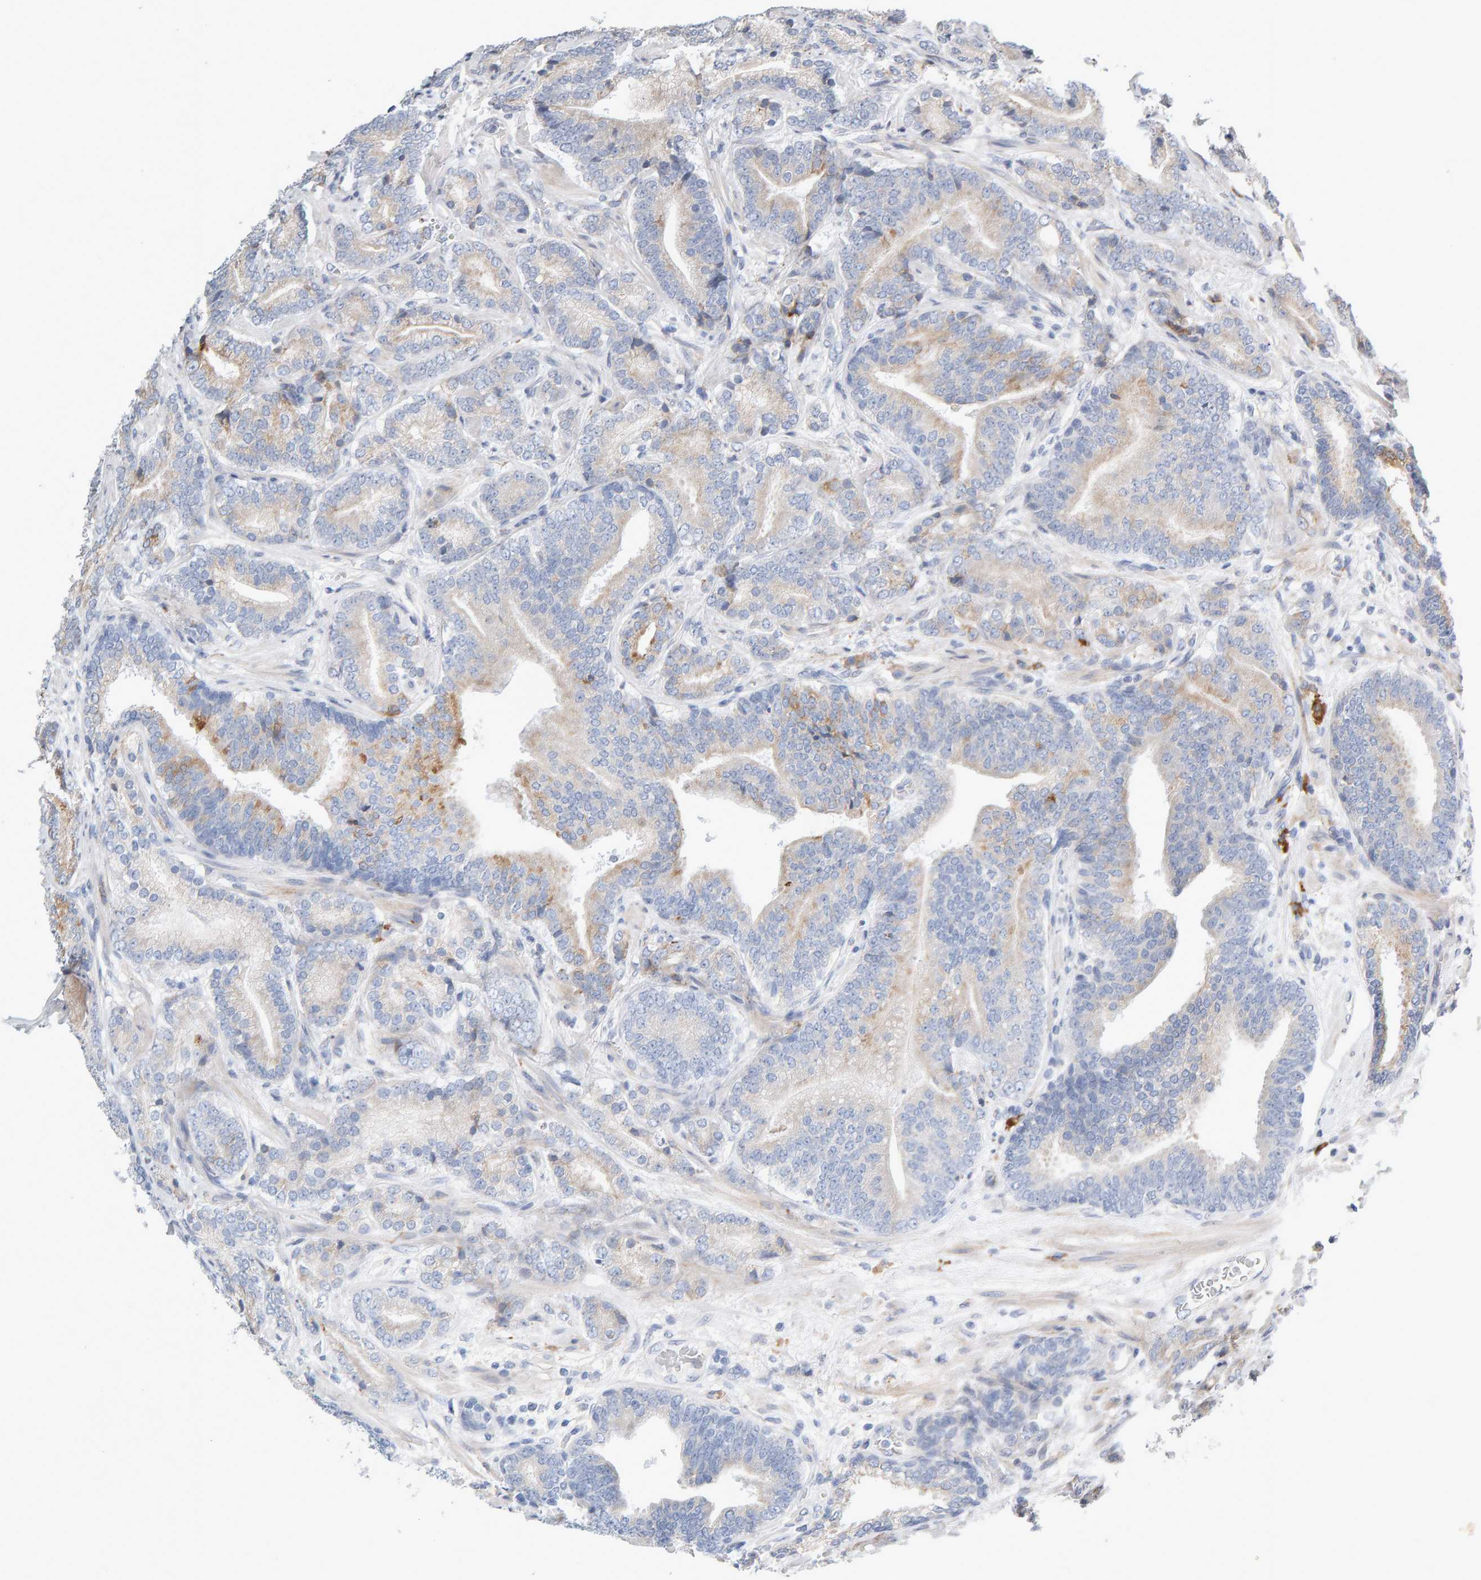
{"staining": {"intensity": "weak", "quantity": "25%-75%", "location": "cytoplasmic/membranous"}, "tissue": "prostate cancer", "cell_type": "Tumor cells", "image_type": "cancer", "snomed": [{"axis": "morphology", "description": "Adenocarcinoma, High grade"}, {"axis": "topography", "description": "Prostate"}], "caption": "Tumor cells show weak cytoplasmic/membranous staining in approximately 25%-75% of cells in prostate cancer. The staining is performed using DAB brown chromogen to label protein expression. The nuclei are counter-stained blue using hematoxylin.", "gene": "ENGASE", "patient": {"sex": "male", "age": 55}}